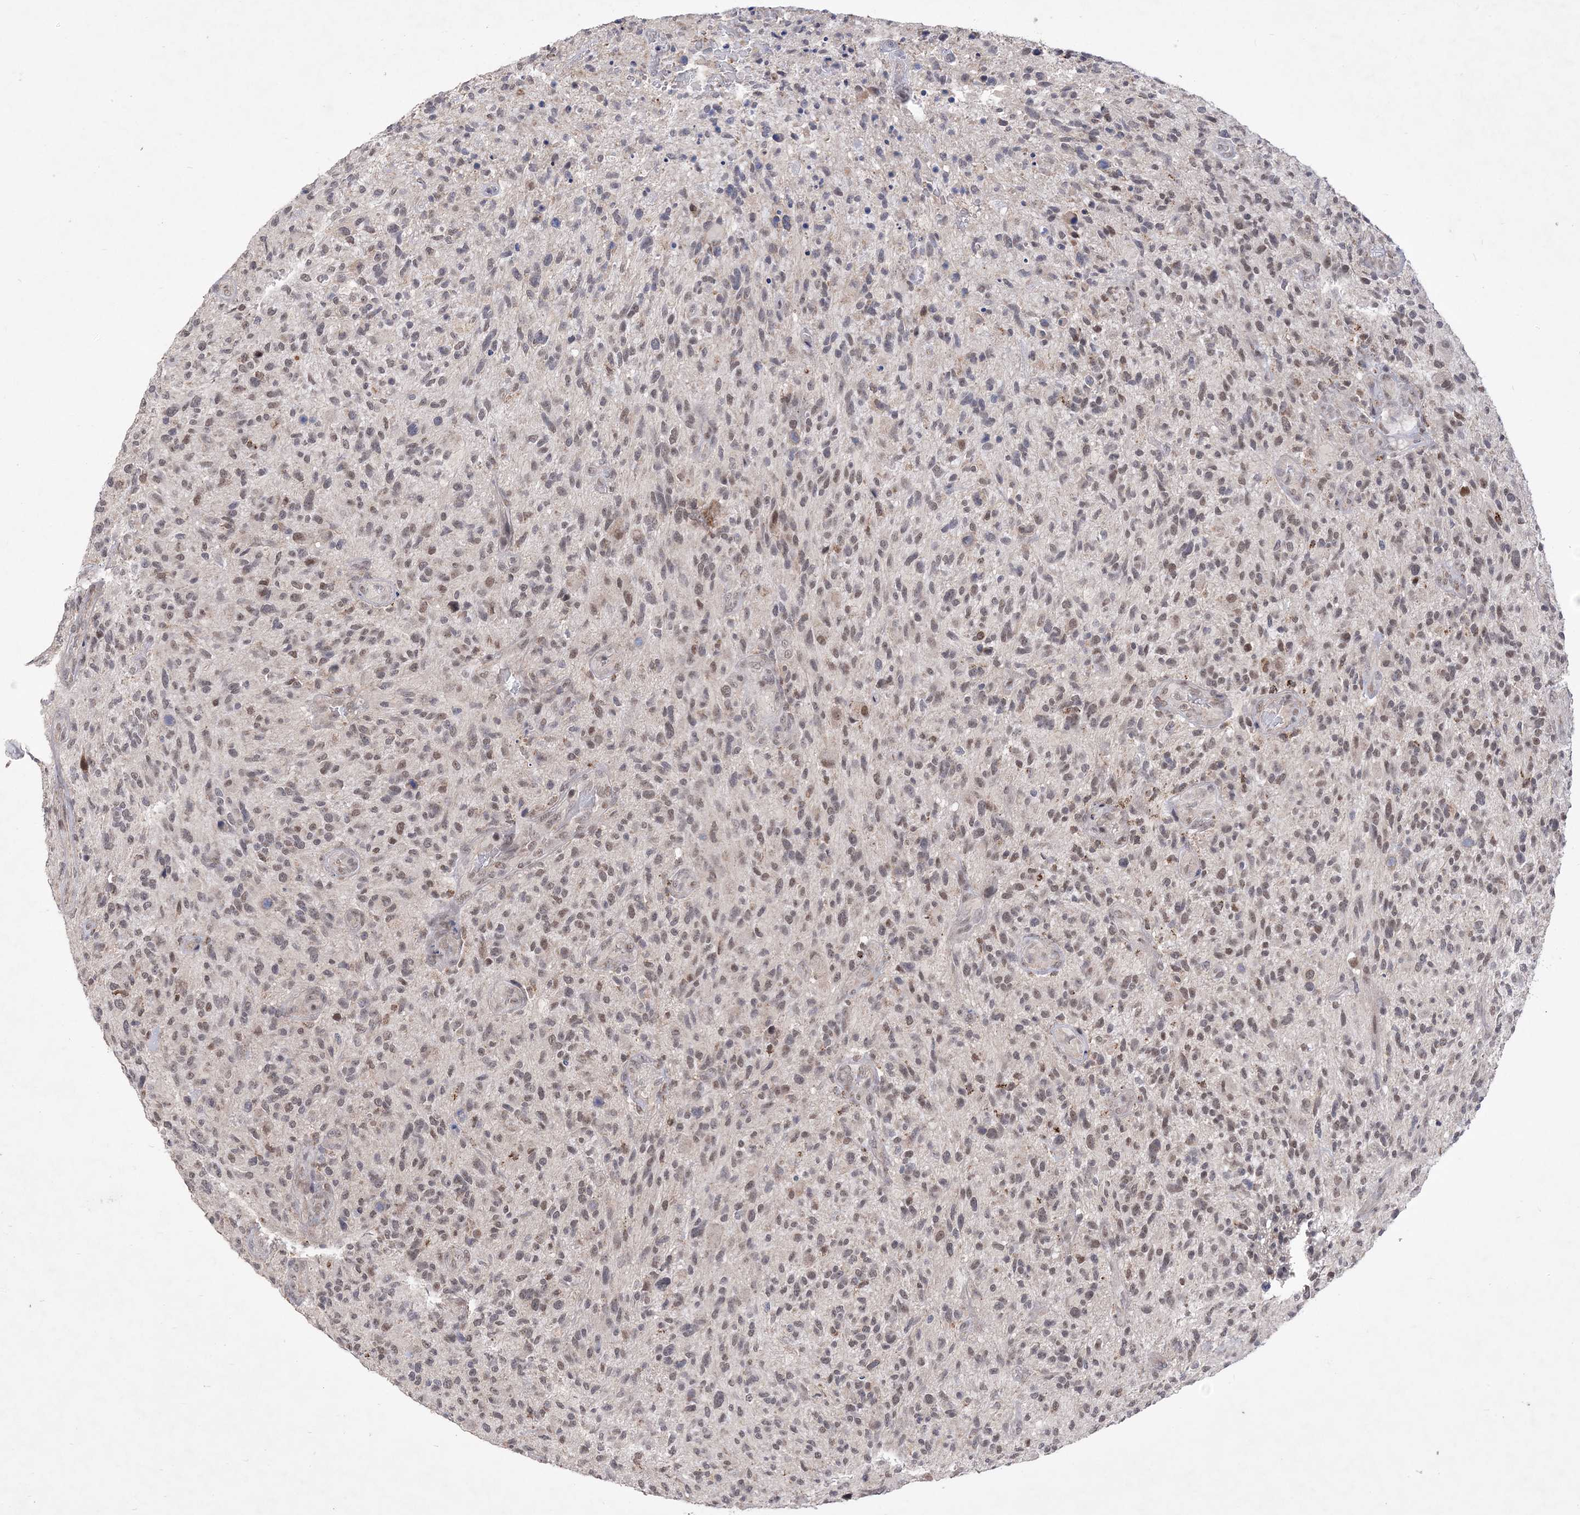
{"staining": {"intensity": "weak", "quantity": ">75%", "location": "nuclear"}, "tissue": "glioma", "cell_type": "Tumor cells", "image_type": "cancer", "snomed": [{"axis": "morphology", "description": "Glioma, malignant, High grade"}, {"axis": "topography", "description": "Brain"}], "caption": "Human malignant glioma (high-grade) stained for a protein (brown) shows weak nuclear positive staining in about >75% of tumor cells.", "gene": "BOD1L1", "patient": {"sex": "male", "age": 47}}